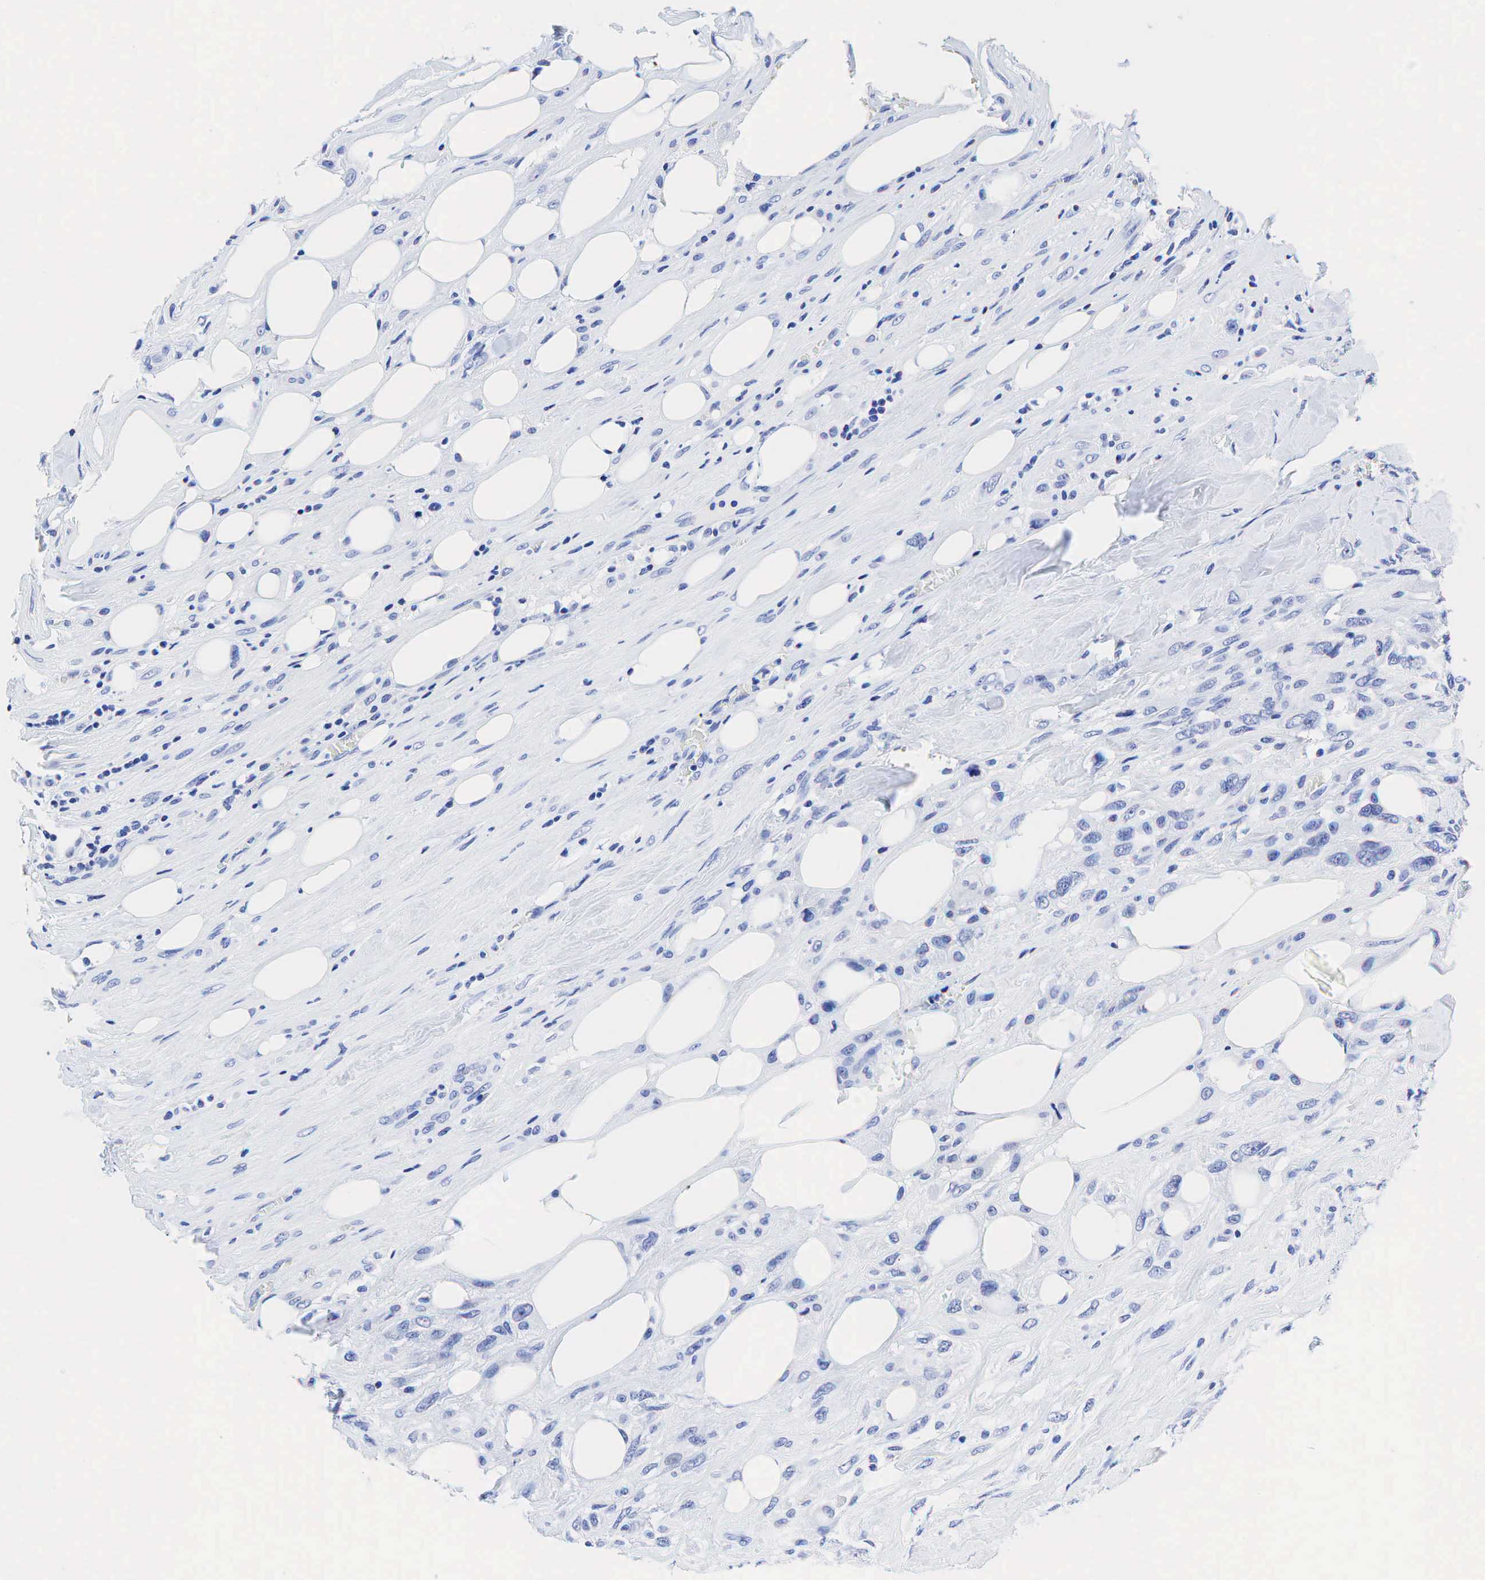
{"staining": {"intensity": "negative", "quantity": "none", "location": "none"}, "tissue": "breast cancer", "cell_type": "Tumor cells", "image_type": "cancer", "snomed": [{"axis": "morphology", "description": "Neoplasm, malignant, NOS"}, {"axis": "topography", "description": "Breast"}], "caption": "Immunohistochemical staining of human breast cancer demonstrates no significant expression in tumor cells.", "gene": "KRT18", "patient": {"sex": "female", "age": 50}}